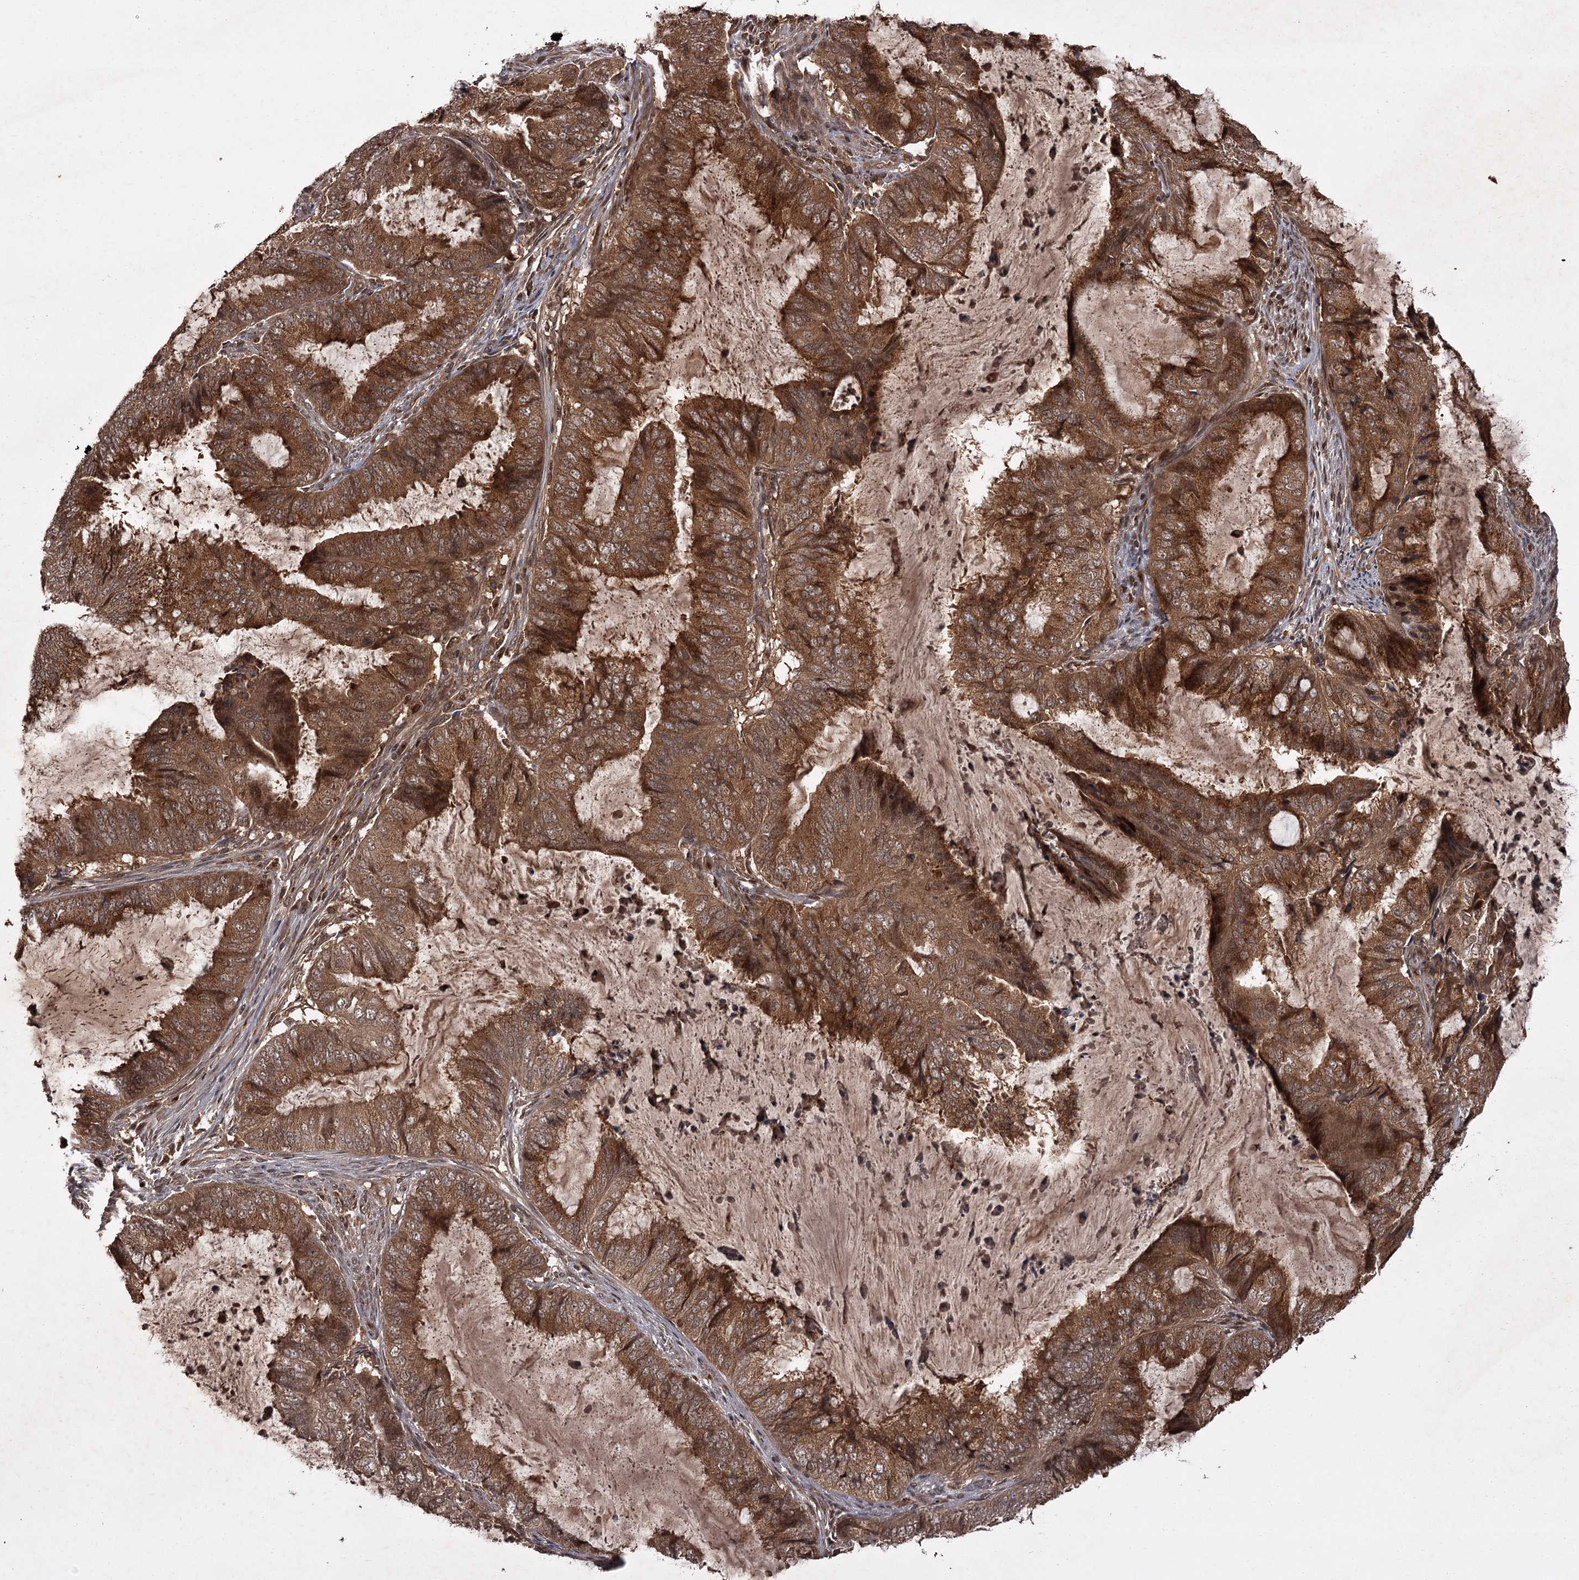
{"staining": {"intensity": "strong", "quantity": ">75%", "location": "cytoplasmic/membranous"}, "tissue": "endometrial cancer", "cell_type": "Tumor cells", "image_type": "cancer", "snomed": [{"axis": "morphology", "description": "Adenocarcinoma, NOS"}, {"axis": "topography", "description": "Endometrium"}], "caption": "A high amount of strong cytoplasmic/membranous expression is appreciated in approximately >75% of tumor cells in endometrial cancer (adenocarcinoma) tissue. Immunohistochemistry stains the protein of interest in brown and the nuclei are stained blue.", "gene": "TBC1D23", "patient": {"sex": "female", "age": 81}}